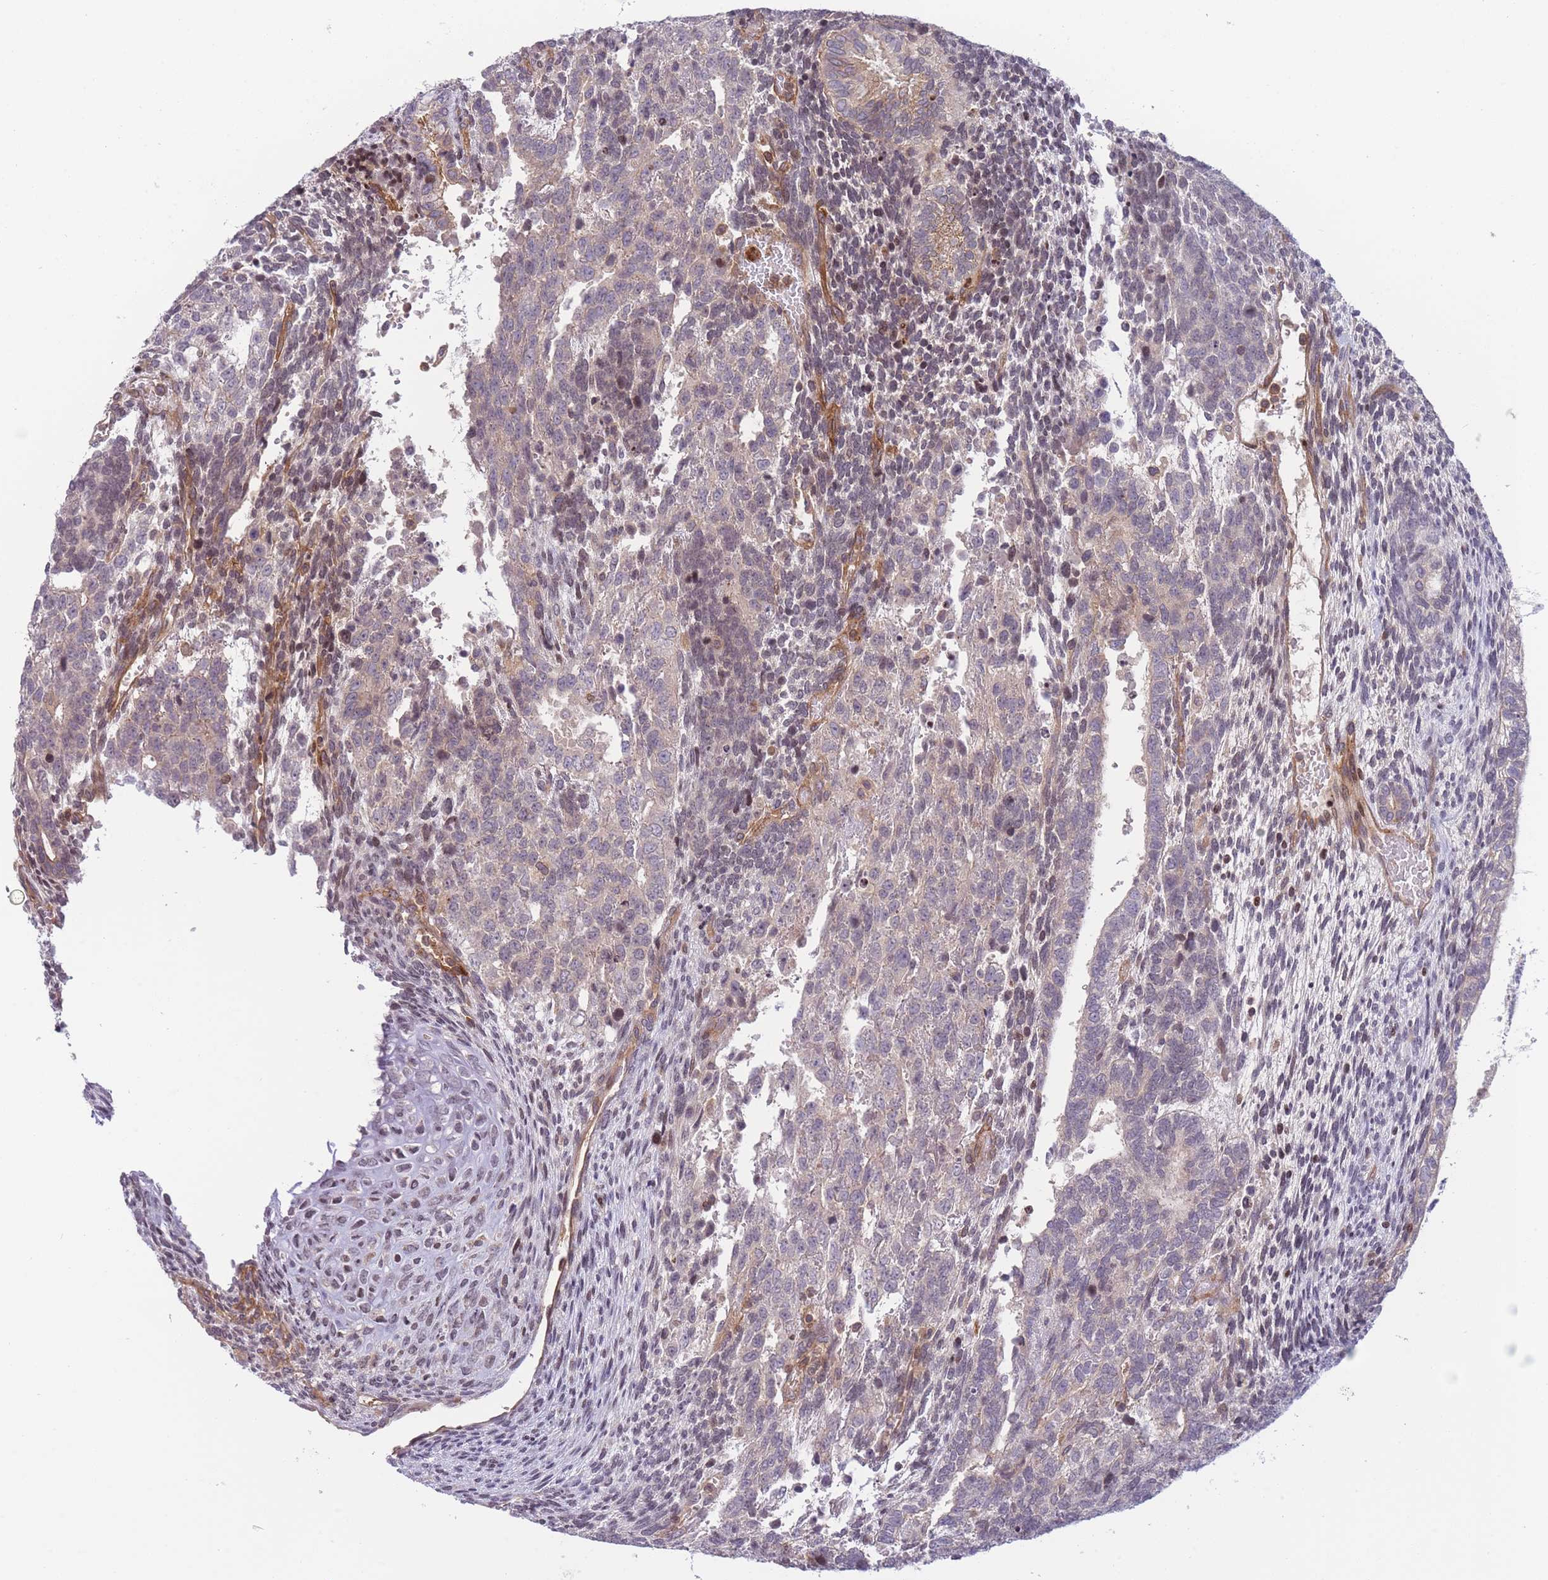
{"staining": {"intensity": "weak", "quantity": "<25%", "location": "cytoplasmic/membranous"}, "tissue": "testis cancer", "cell_type": "Tumor cells", "image_type": "cancer", "snomed": [{"axis": "morphology", "description": "Carcinoma, Embryonal, NOS"}, {"axis": "topography", "description": "Testis"}], "caption": "Micrograph shows no protein positivity in tumor cells of testis cancer tissue.", "gene": "SLC35F5", "patient": {"sex": "male", "age": 23}}